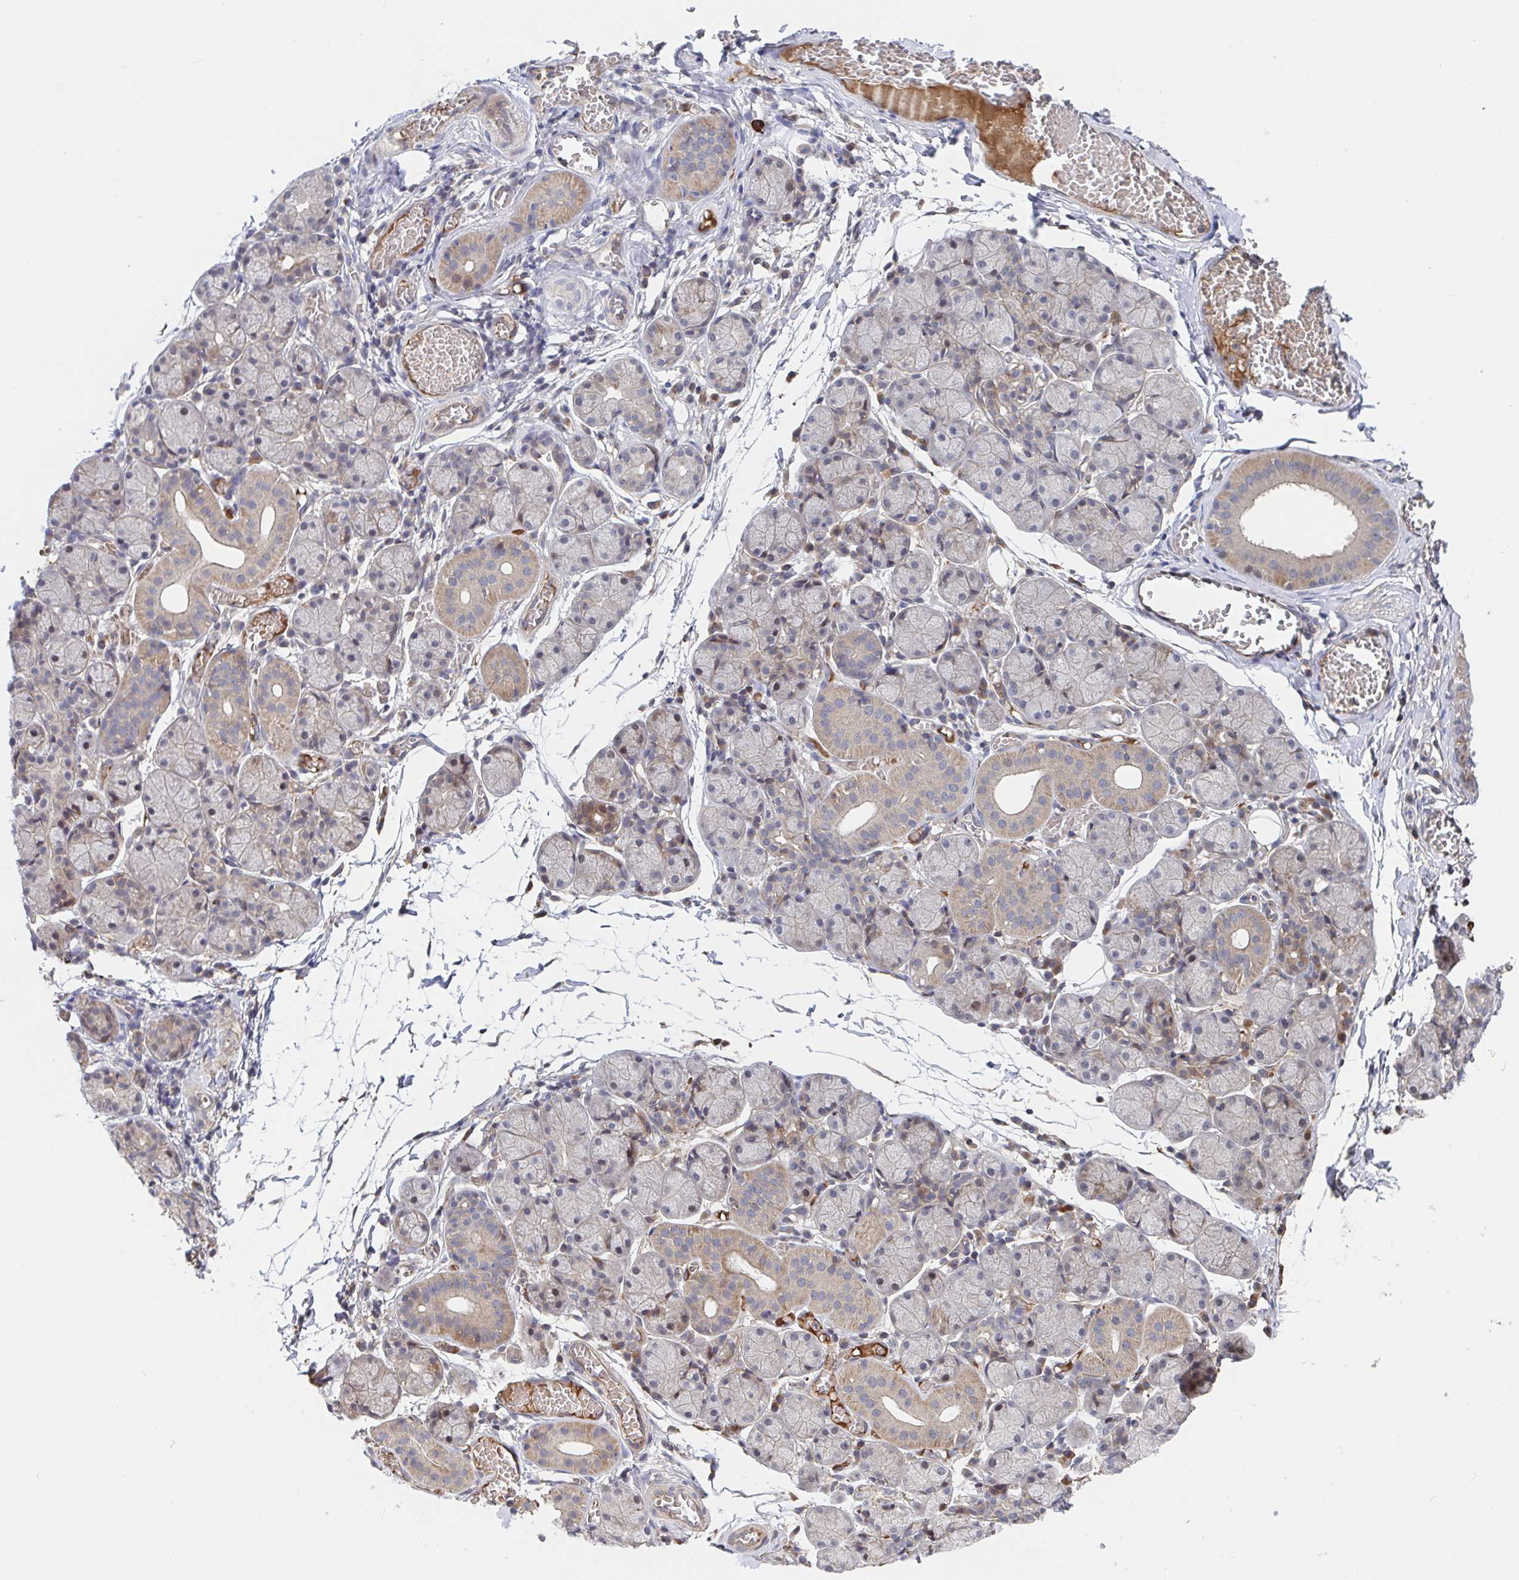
{"staining": {"intensity": "moderate", "quantity": "<25%", "location": "cytoplasmic/membranous"}, "tissue": "salivary gland", "cell_type": "Glandular cells", "image_type": "normal", "snomed": [{"axis": "morphology", "description": "Normal tissue, NOS"}, {"axis": "topography", "description": "Salivary gland"}], "caption": "A histopathology image showing moderate cytoplasmic/membranous positivity in approximately <25% of glandular cells in unremarkable salivary gland, as visualized by brown immunohistochemical staining.", "gene": "DHRS12", "patient": {"sex": "female", "age": 24}}